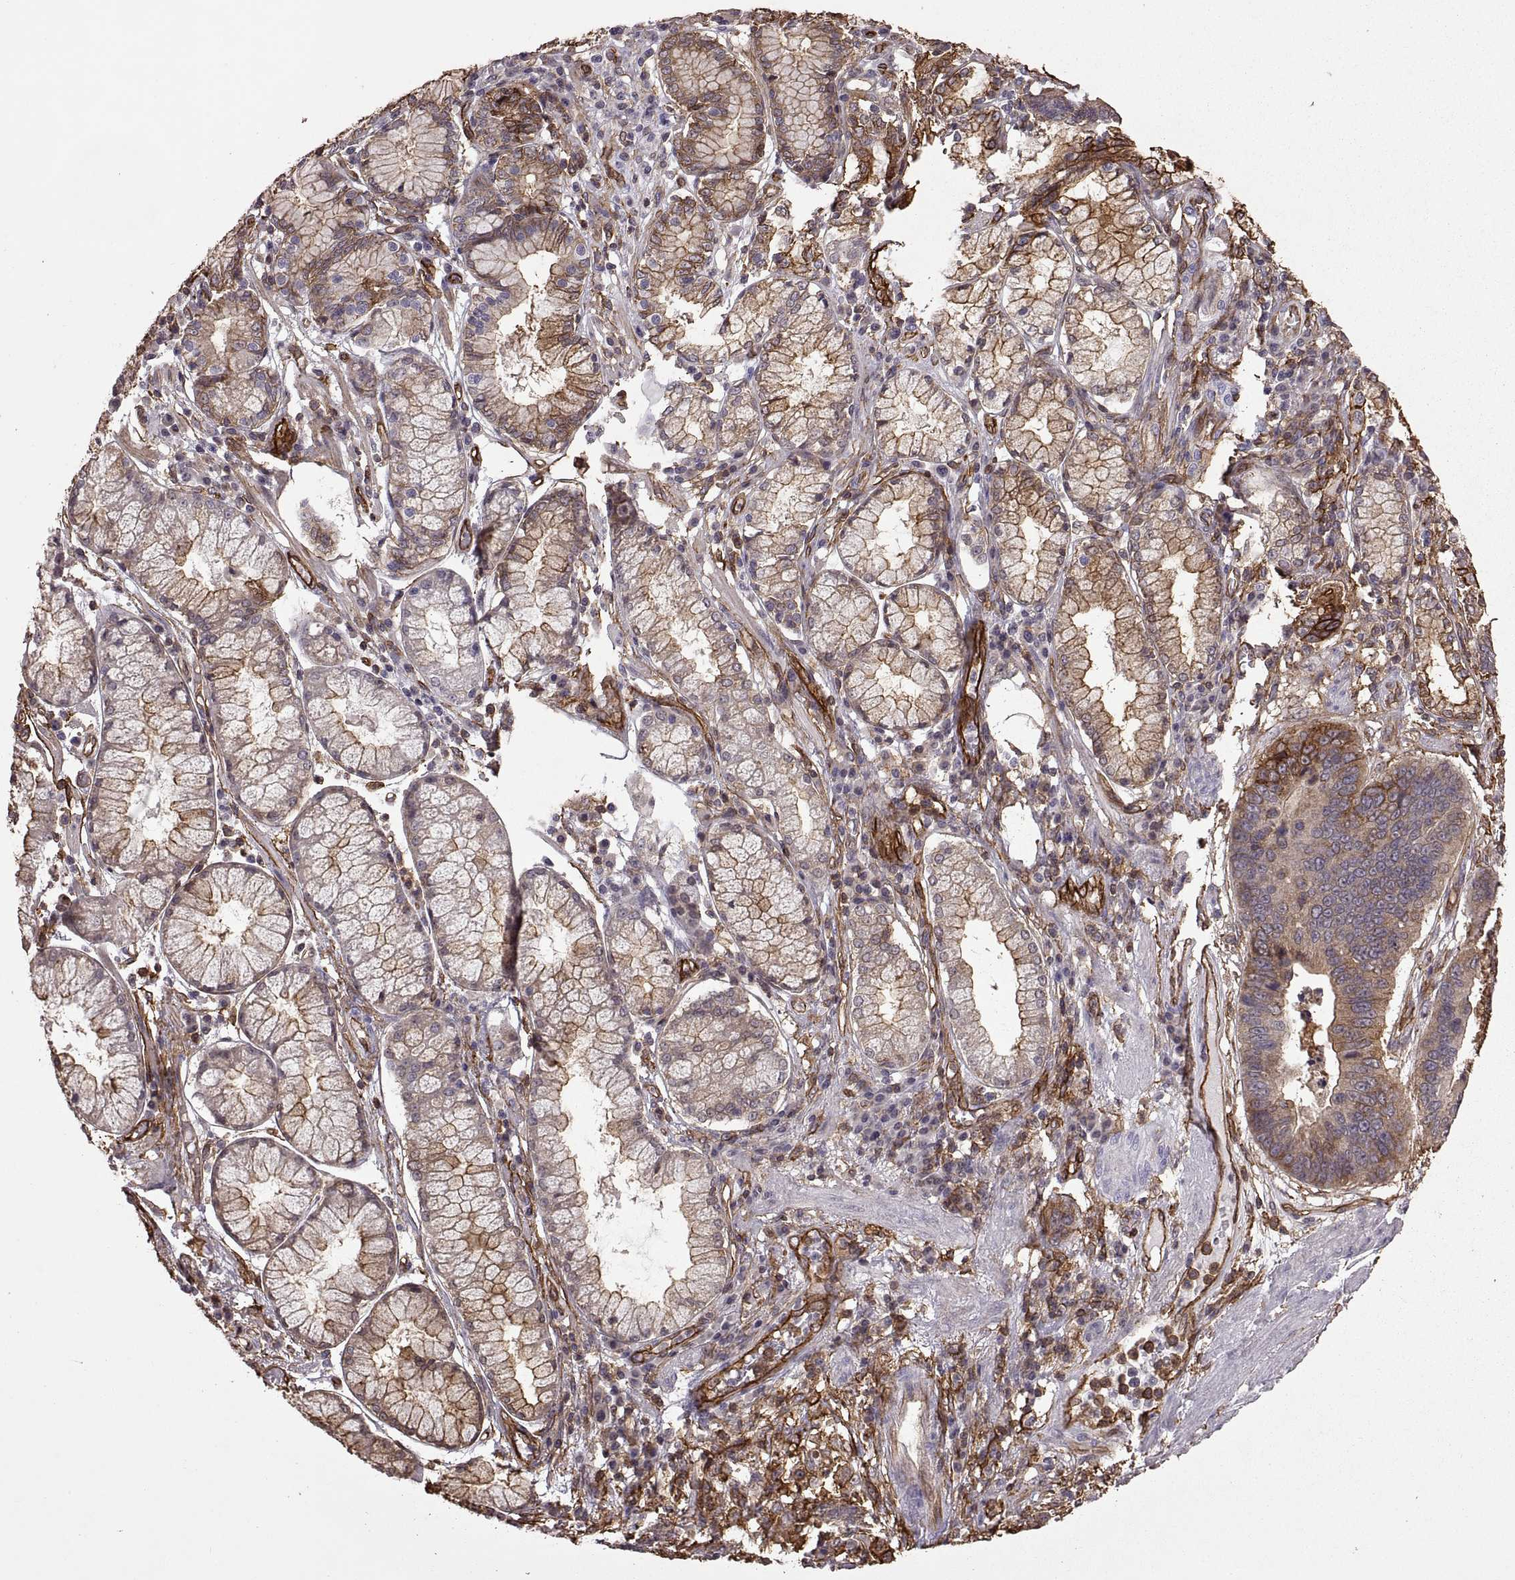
{"staining": {"intensity": "moderate", "quantity": "25%-75%", "location": "cytoplasmic/membranous"}, "tissue": "stomach cancer", "cell_type": "Tumor cells", "image_type": "cancer", "snomed": [{"axis": "morphology", "description": "Adenocarcinoma, NOS"}, {"axis": "topography", "description": "Stomach"}], "caption": "Stomach adenocarcinoma stained with a protein marker shows moderate staining in tumor cells.", "gene": "S100A10", "patient": {"sex": "male", "age": 84}}